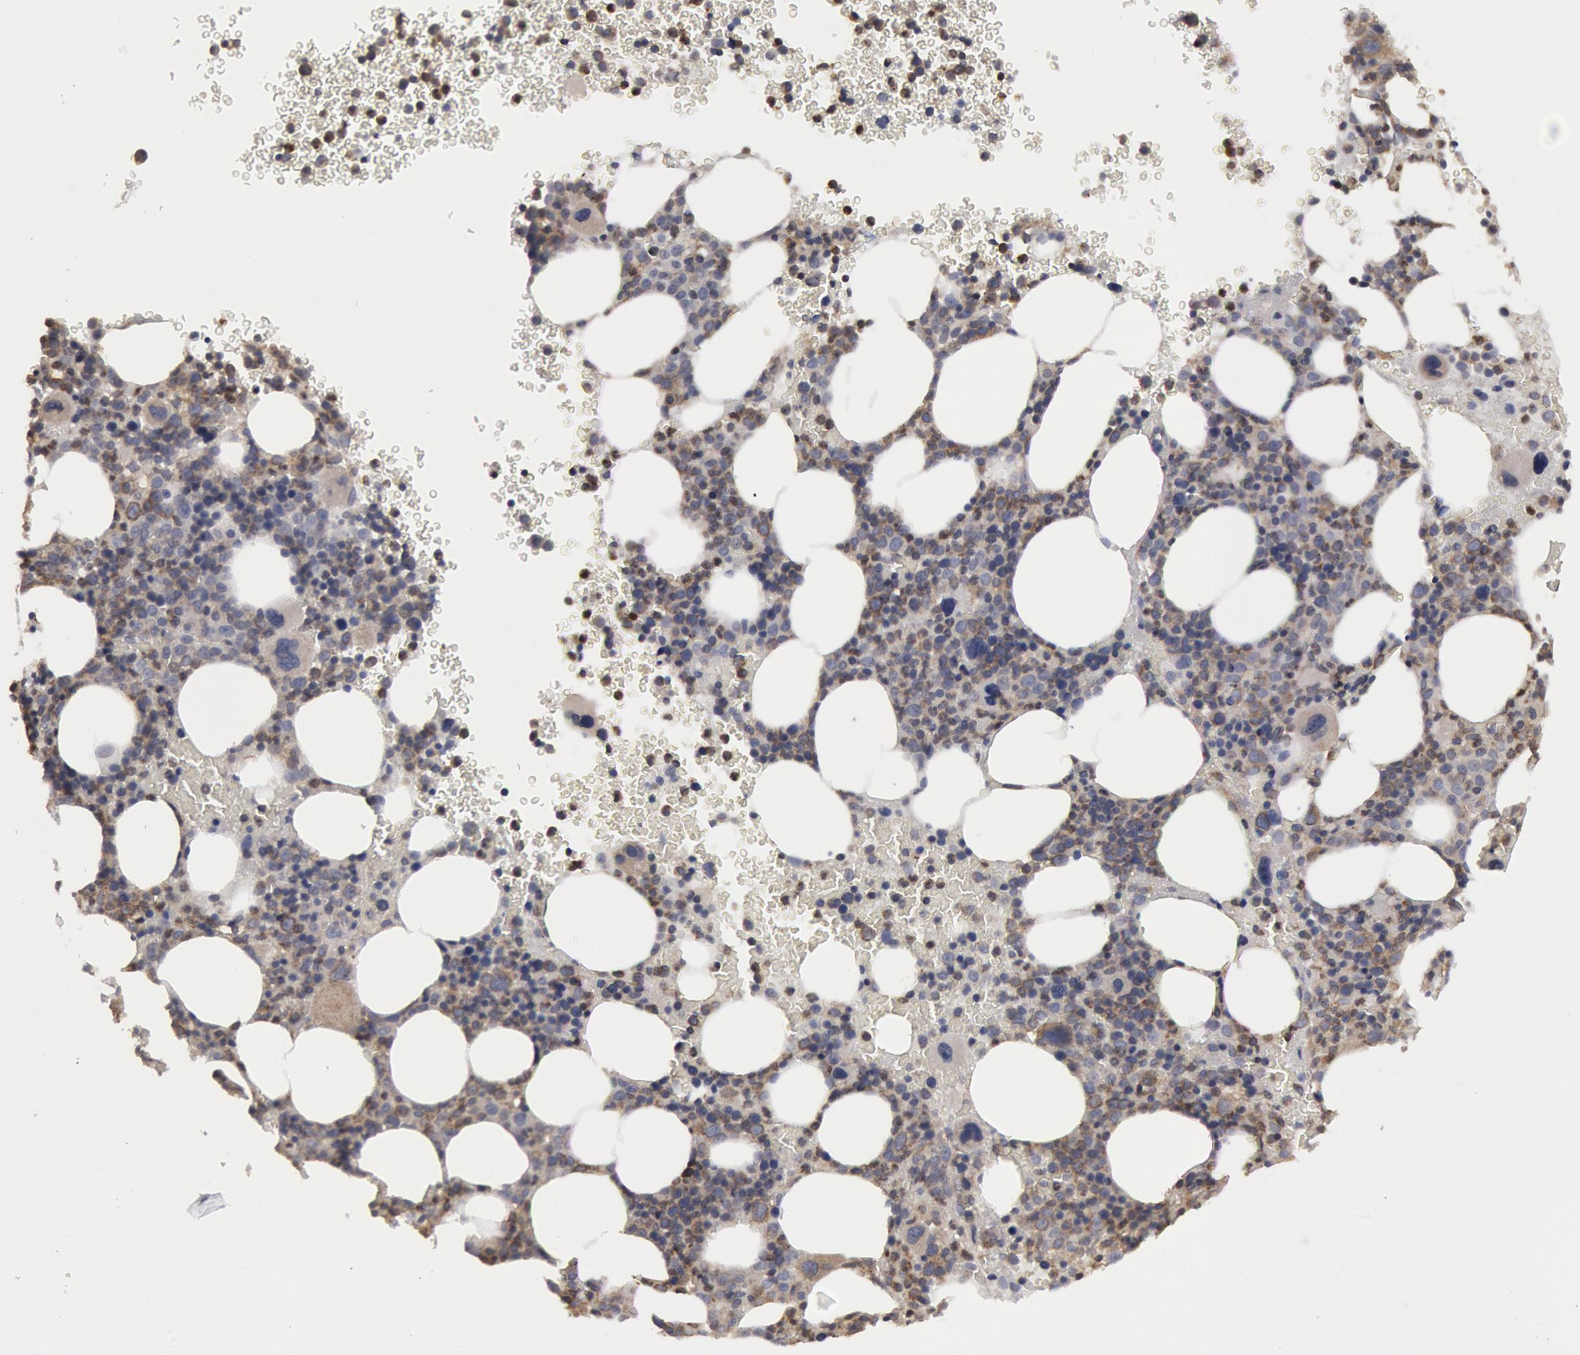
{"staining": {"intensity": "moderate", "quantity": "25%-75%", "location": "cytoplasmic/membranous"}, "tissue": "bone marrow", "cell_type": "Hematopoietic cells", "image_type": "normal", "snomed": [{"axis": "morphology", "description": "Normal tissue, NOS"}, {"axis": "topography", "description": "Bone marrow"}], "caption": "Hematopoietic cells demonstrate moderate cytoplasmic/membranous positivity in about 25%-75% of cells in unremarkable bone marrow. The staining was performed using DAB (3,3'-diaminobenzidine) to visualize the protein expression in brown, while the nuclei were stained in blue with hematoxylin (Magnification: 20x).", "gene": "OSBPL8", "patient": {"sex": "male", "age": 69}}